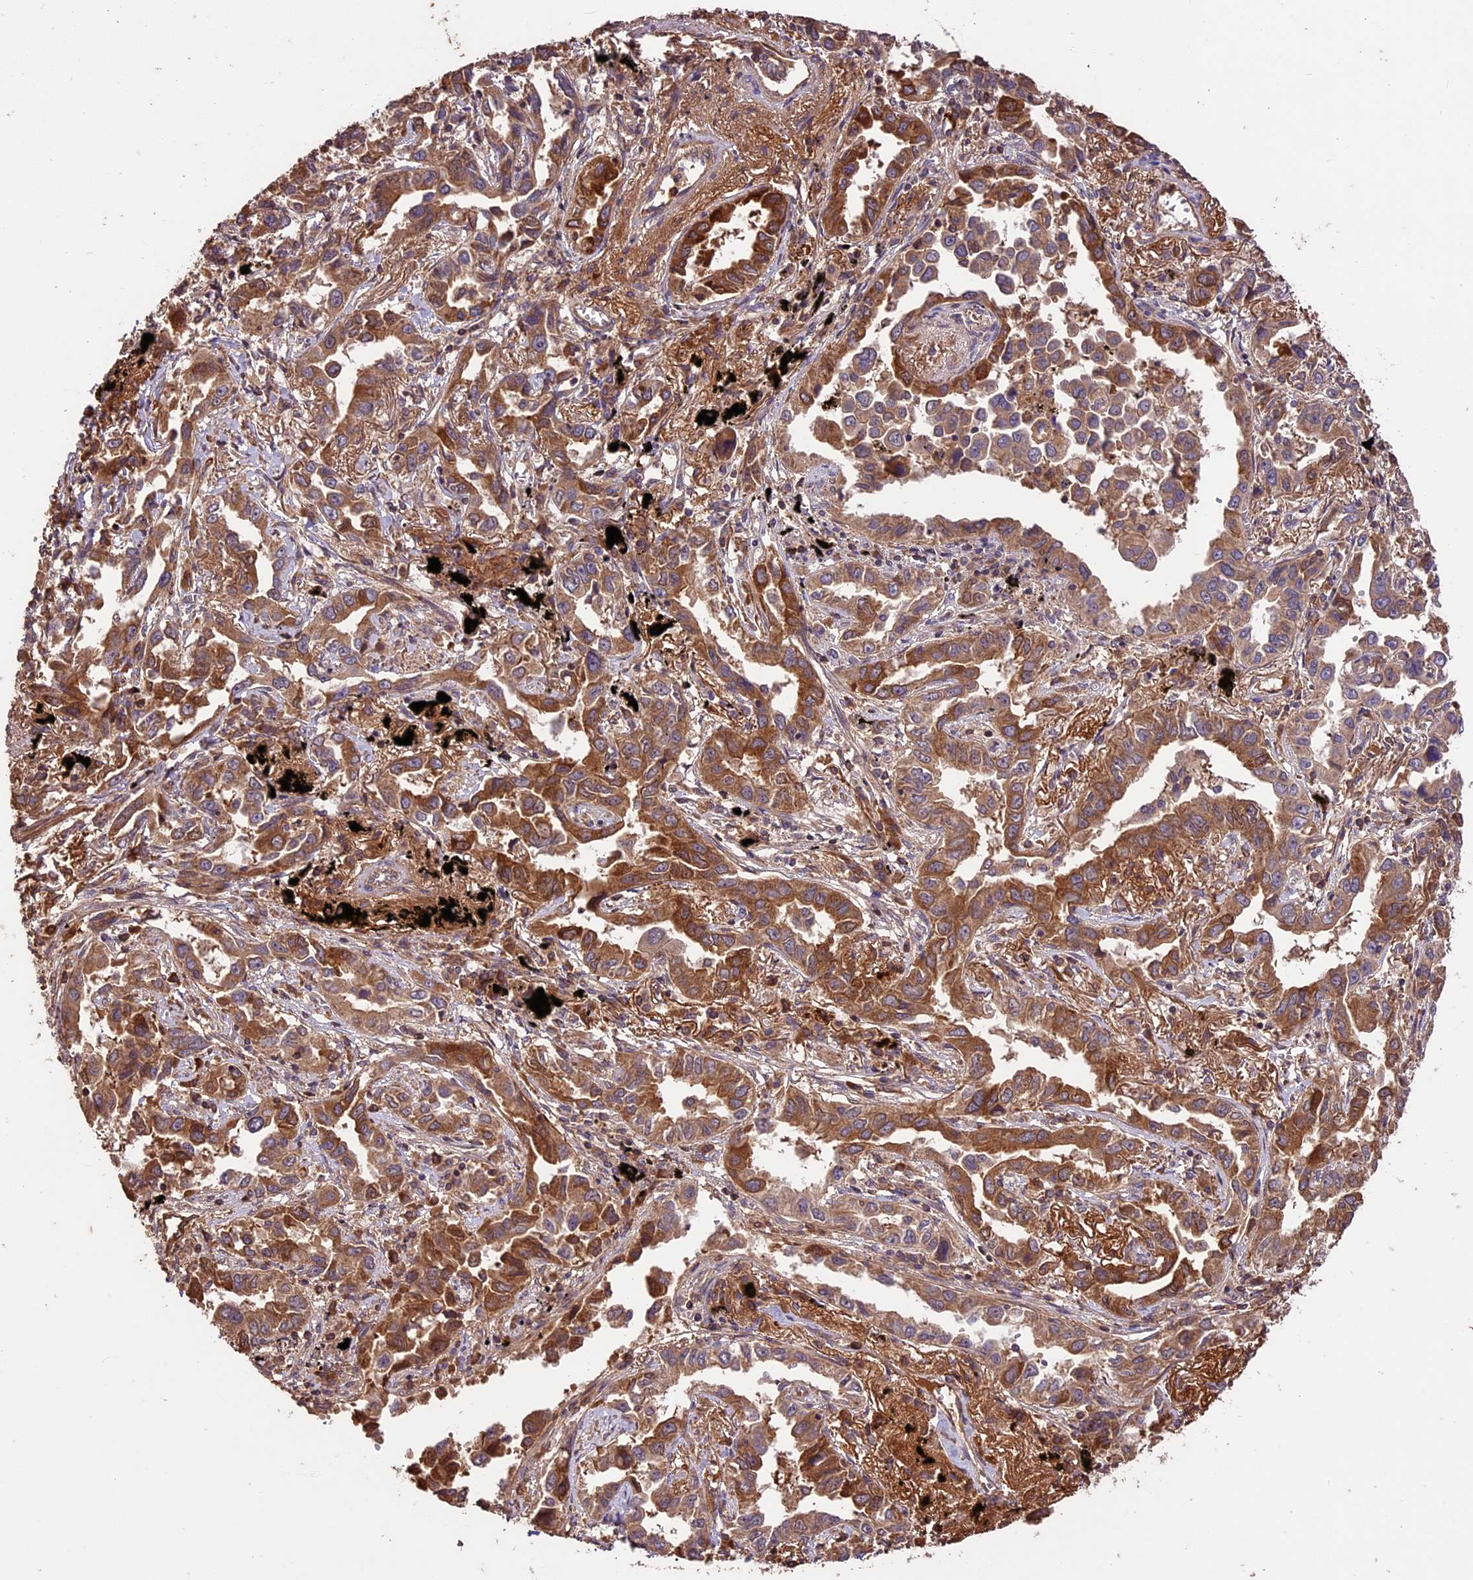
{"staining": {"intensity": "moderate", "quantity": ">75%", "location": "cytoplasmic/membranous"}, "tissue": "lung cancer", "cell_type": "Tumor cells", "image_type": "cancer", "snomed": [{"axis": "morphology", "description": "Adenocarcinoma, NOS"}, {"axis": "topography", "description": "Lung"}], "caption": "Immunohistochemical staining of lung cancer shows moderate cytoplasmic/membranous protein expression in approximately >75% of tumor cells. (DAB (3,3'-diaminobenzidine) = brown stain, brightfield microscopy at high magnification).", "gene": "CRLF1", "patient": {"sex": "male", "age": 67}}